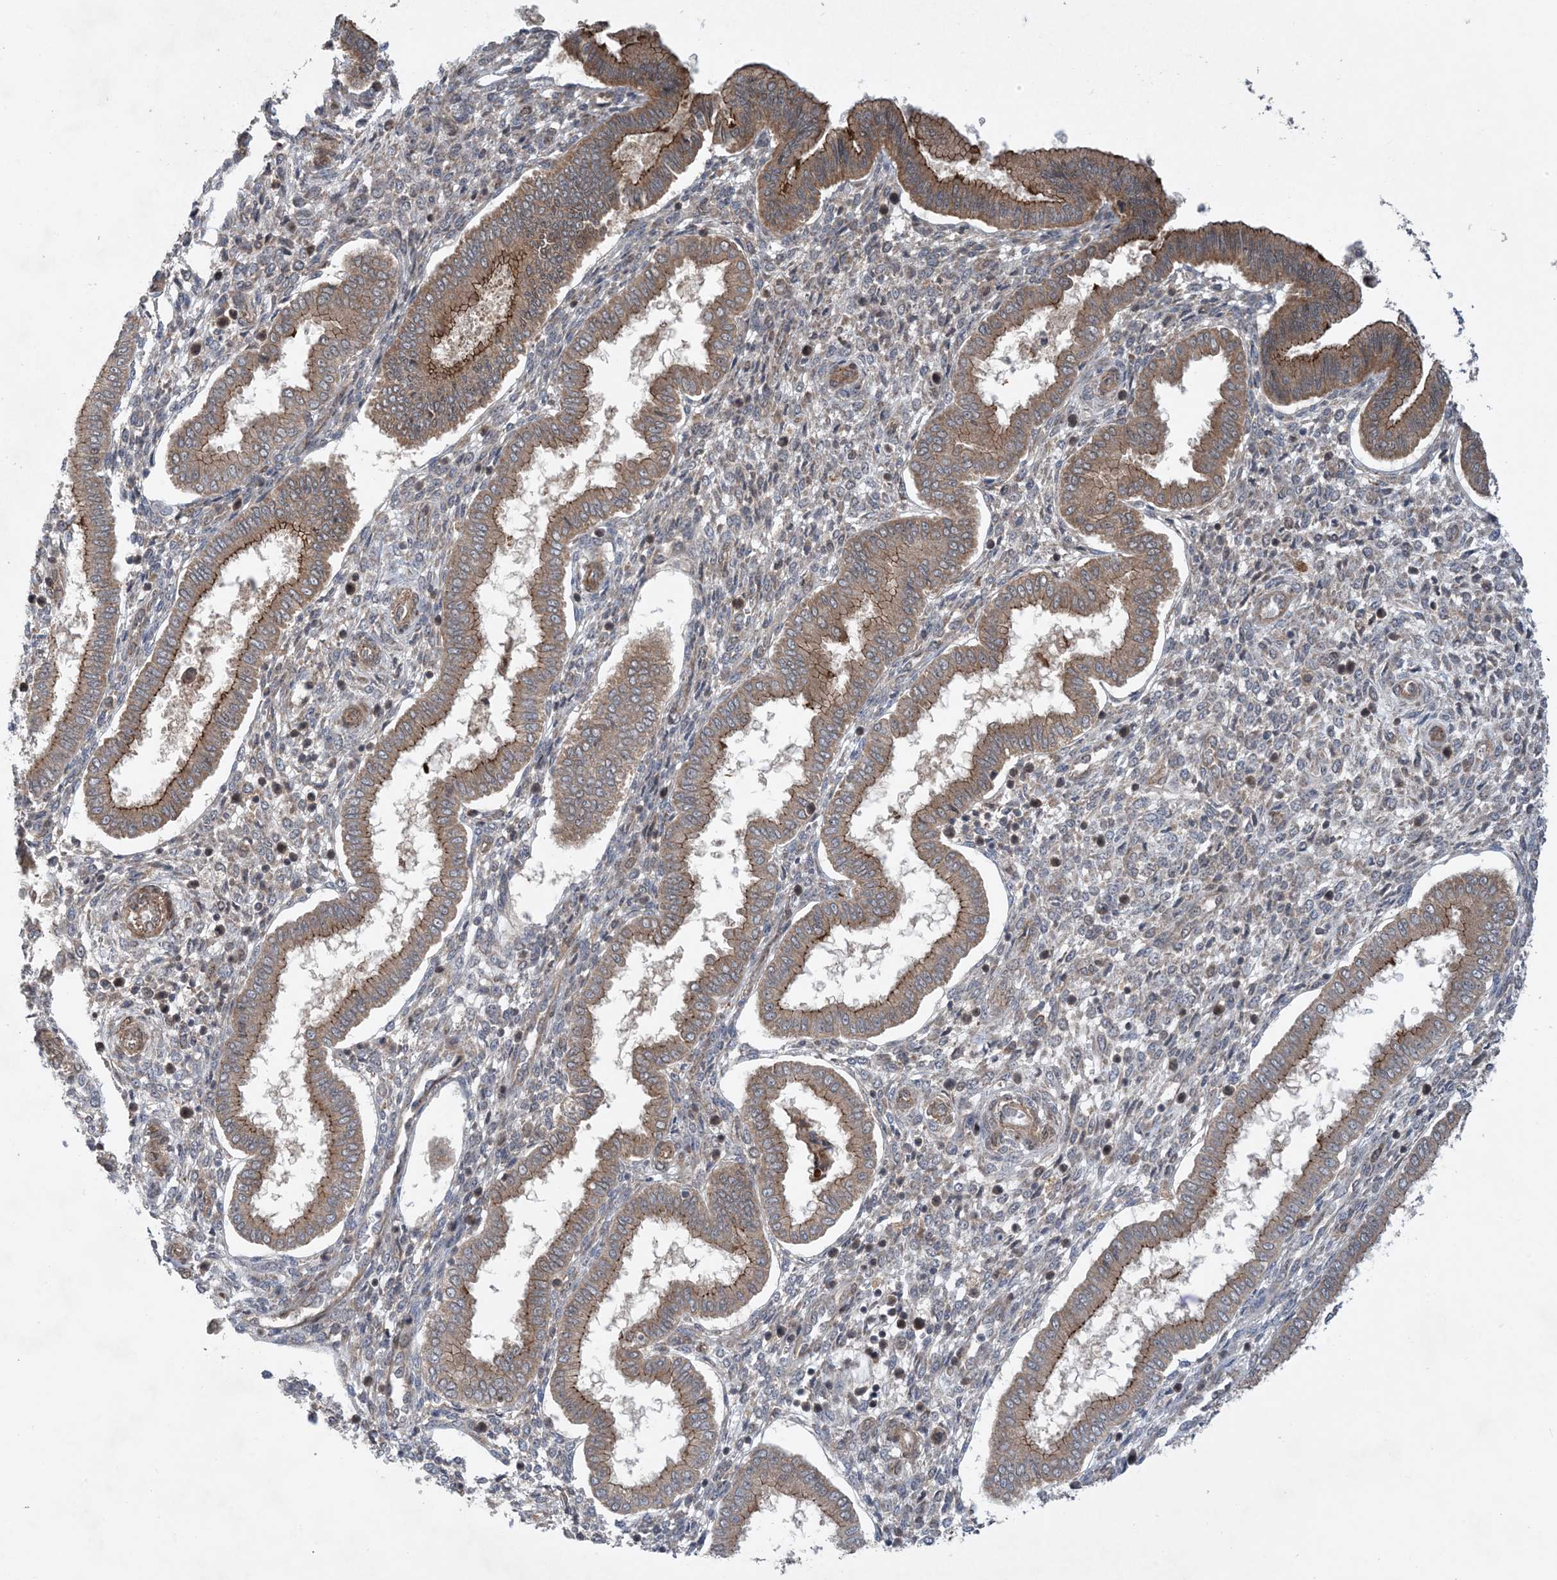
{"staining": {"intensity": "moderate", "quantity": "<25%", "location": "cytoplasmic/membranous"}, "tissue": "endometrium", "cell_type": "Cells in endometrial stroma", "image_type": "normal", "snomed": [{"axis": "morphology", "description": "Normal tissue, NOS"}, {"axis": "topography", "description": "Endometrium"}], "caption": "Normal endometrium exhibits moderate cytoplasmic/membranous positivity in about <25% of cells in endometrial stroma, visualized by immunohistochemistry.", "gene": "HEMK1", "patient": {"sex": "female", "age": 24}}